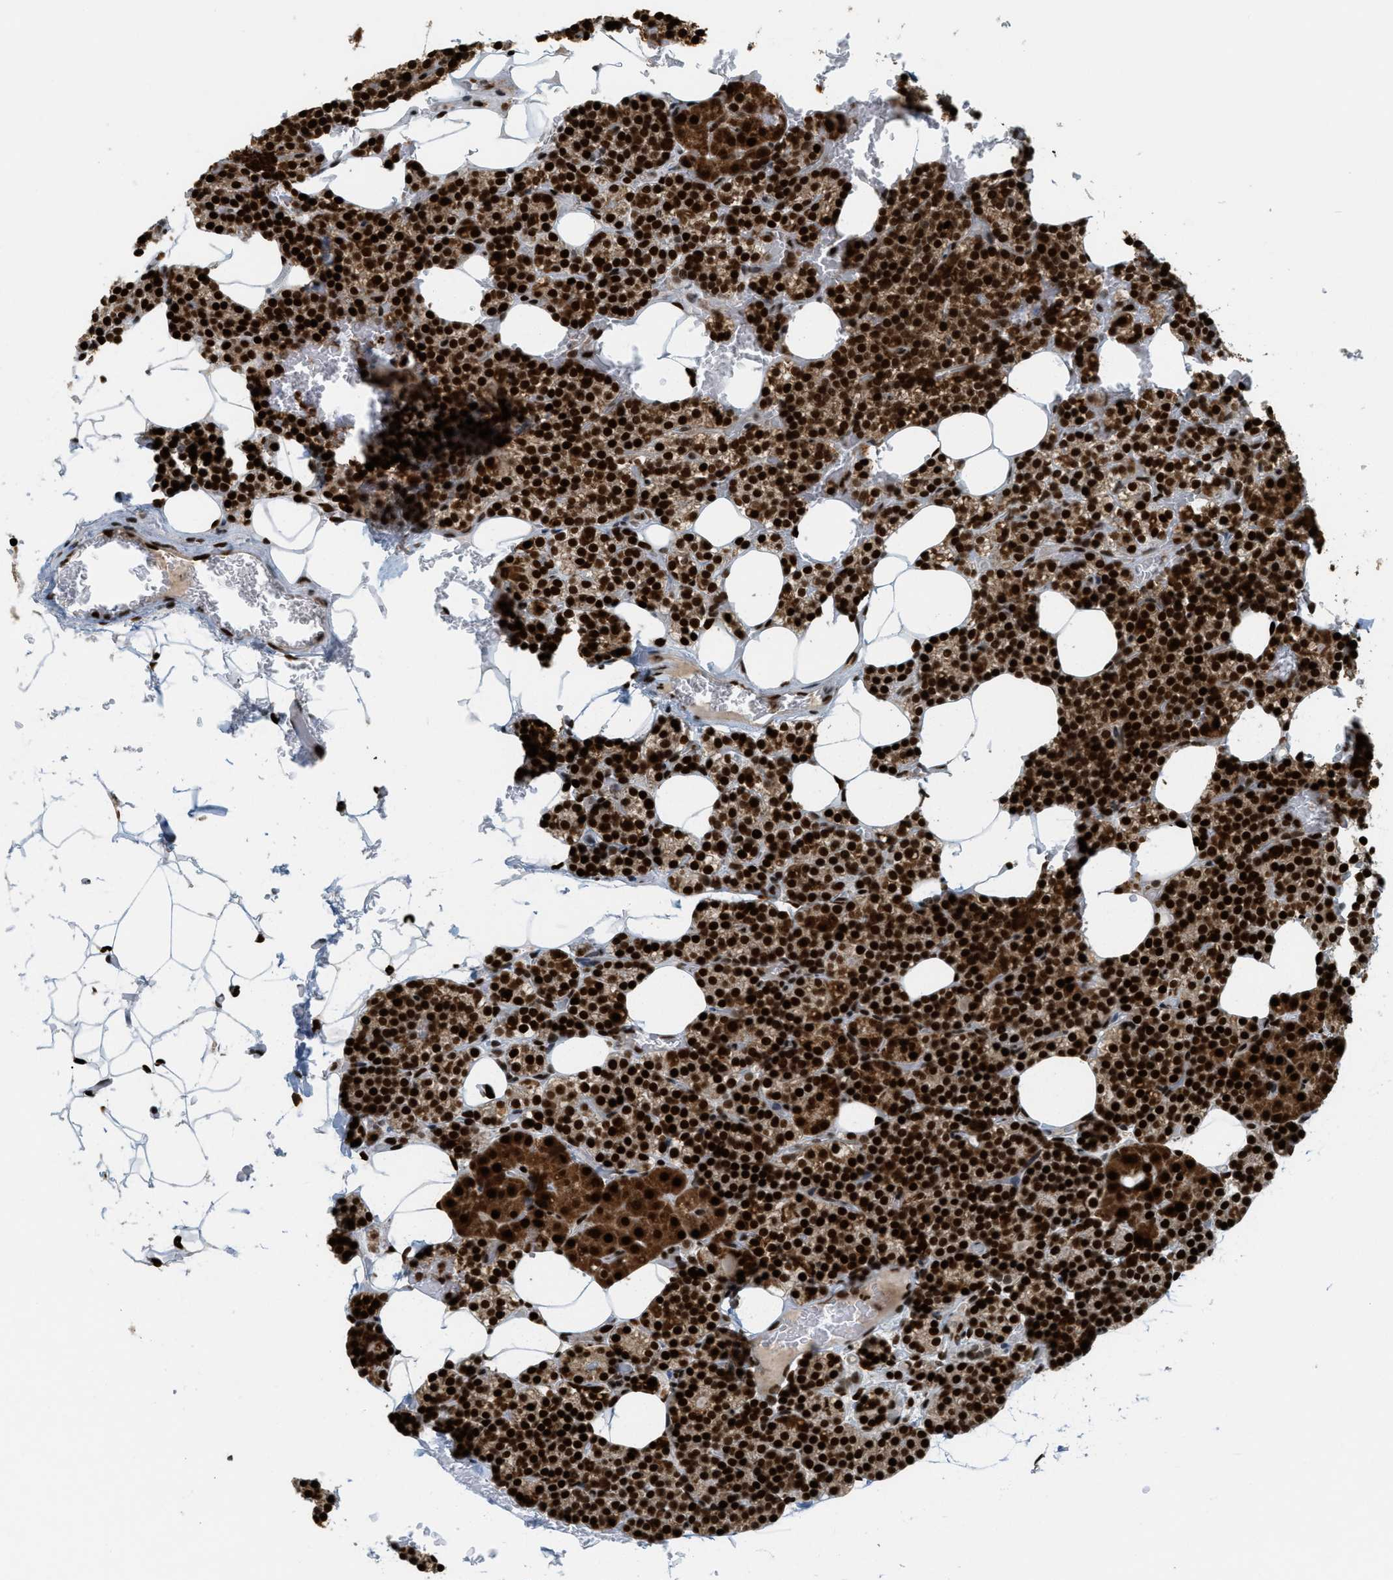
{"staining": {"intensity": "strong", "quantity": ">75%", "location": "cytoplasmic/membranous,nuclear"}, "tissue": "parathyroid gland", "cell_type": "Glandular cells", "image_type": "normal", "snomed": [{"axis": "morphology", "description": "Normal tissue, NOS"}, {"axis": "morphology", "description": "Inflammation chronic"}, {"axis": "morphology", "description": "Goiter, colloid"}, {"axis": "topography", "description": "Thyroid gland"}, {"axis": "topography", "description": "Parathyroid gland"}], "caption": "An immunohistochemistry photomicrograph of normal tissue is shown. Protein staining in brown highlights strong cytoplasmic/membranous,nuclear positivity in parathyroid gland within glandular cells.", "gene": "TLK1", "patient": {"sex": "male", "age": 65}}